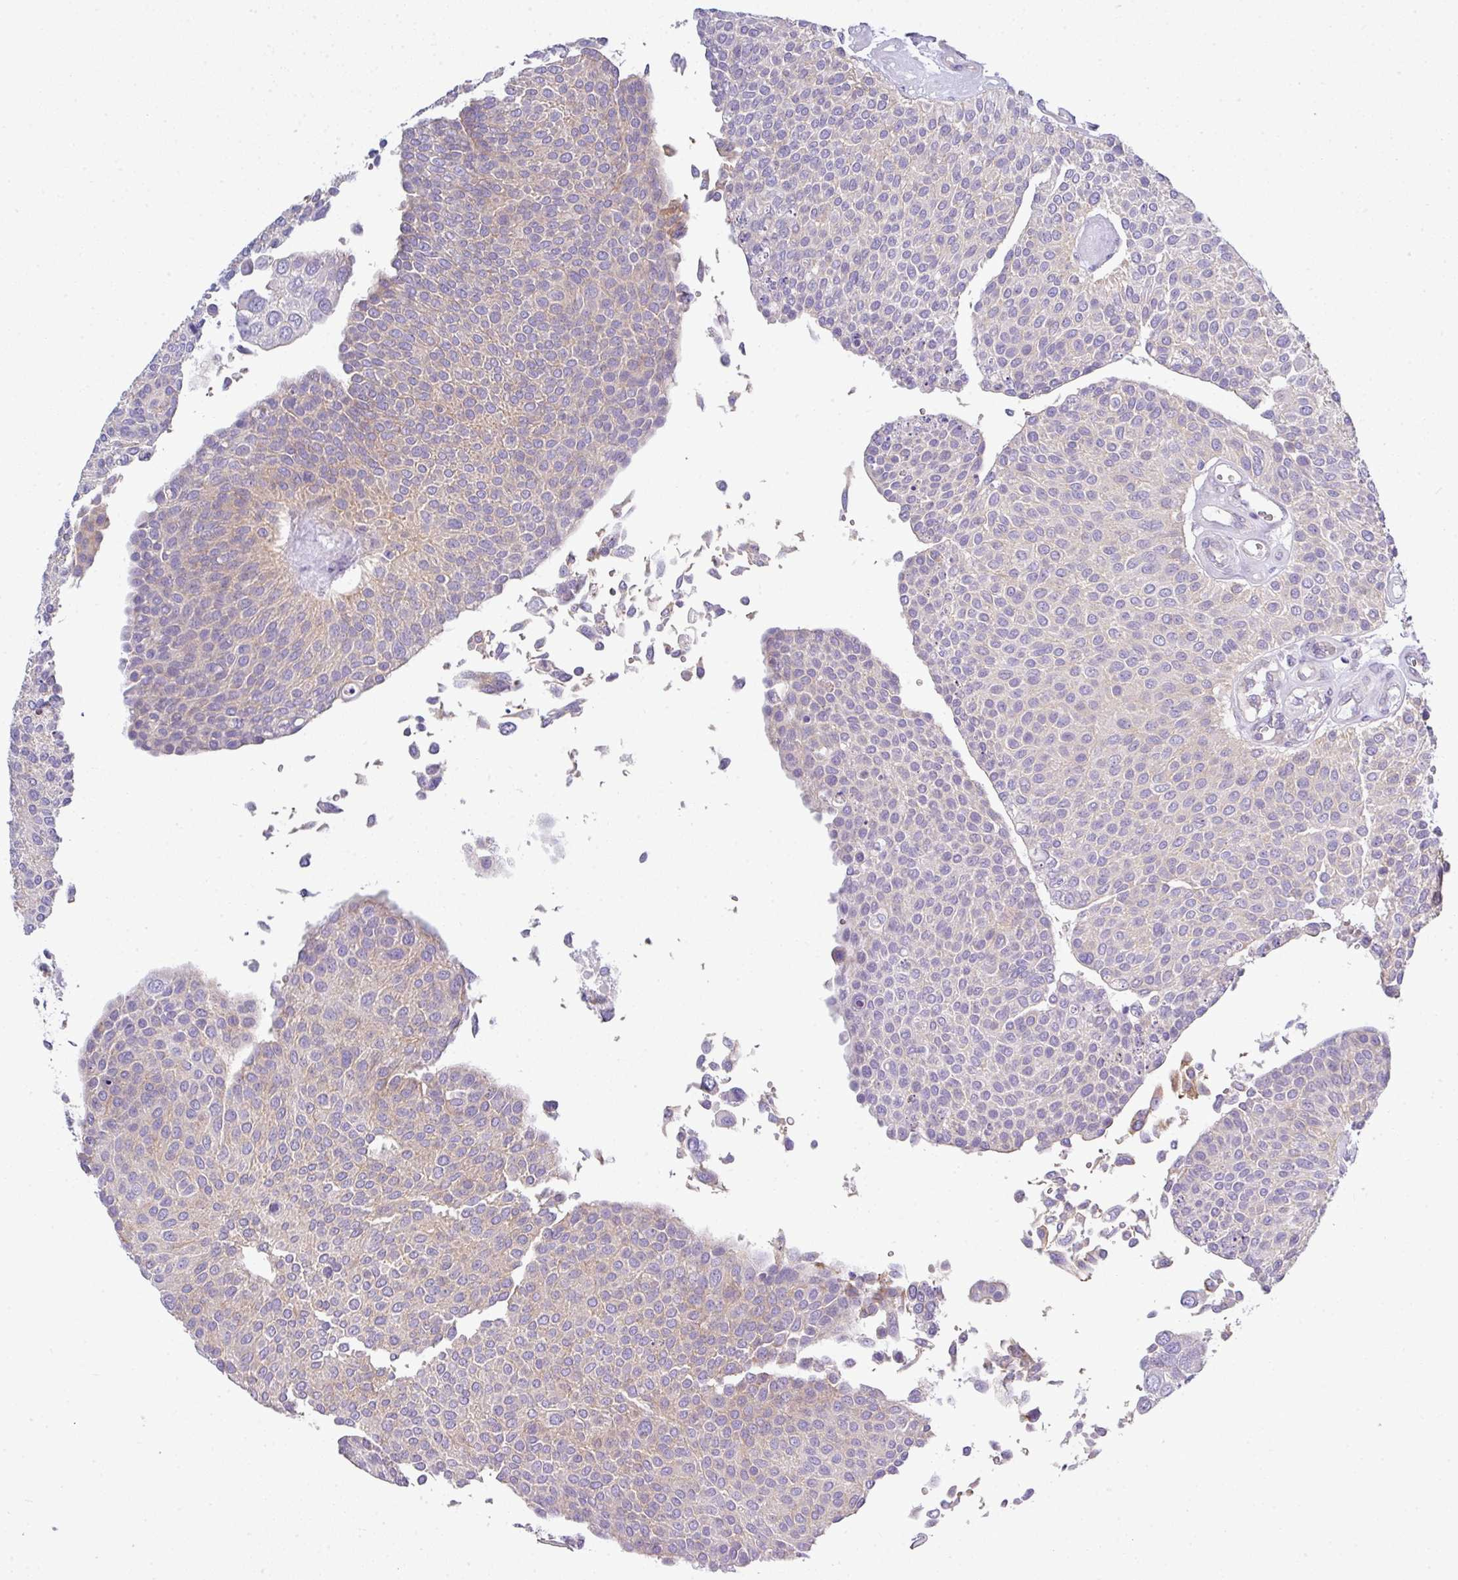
{"staining": {"intensity": "weak", "quantity": "25%-75%", "location": "cytoplasmic/membranous"}, "tissue": "urothelial cancer", "cell_type": "Tumor cells", "image_type": "cancer", "snomed": [{"axis": "morphology", "description": "Urothelial carcinoma, NOS"}, {"axis": "topography", "description": "Urinary bladder"}], "caption": "Transitional cell carcinoma tissue demonstrates weak cytoplasmic/membranous positivity in about 25%-75% of tumor cells", "gene": "ABCC5", "patient": {"sex": "male", "age": 55}}